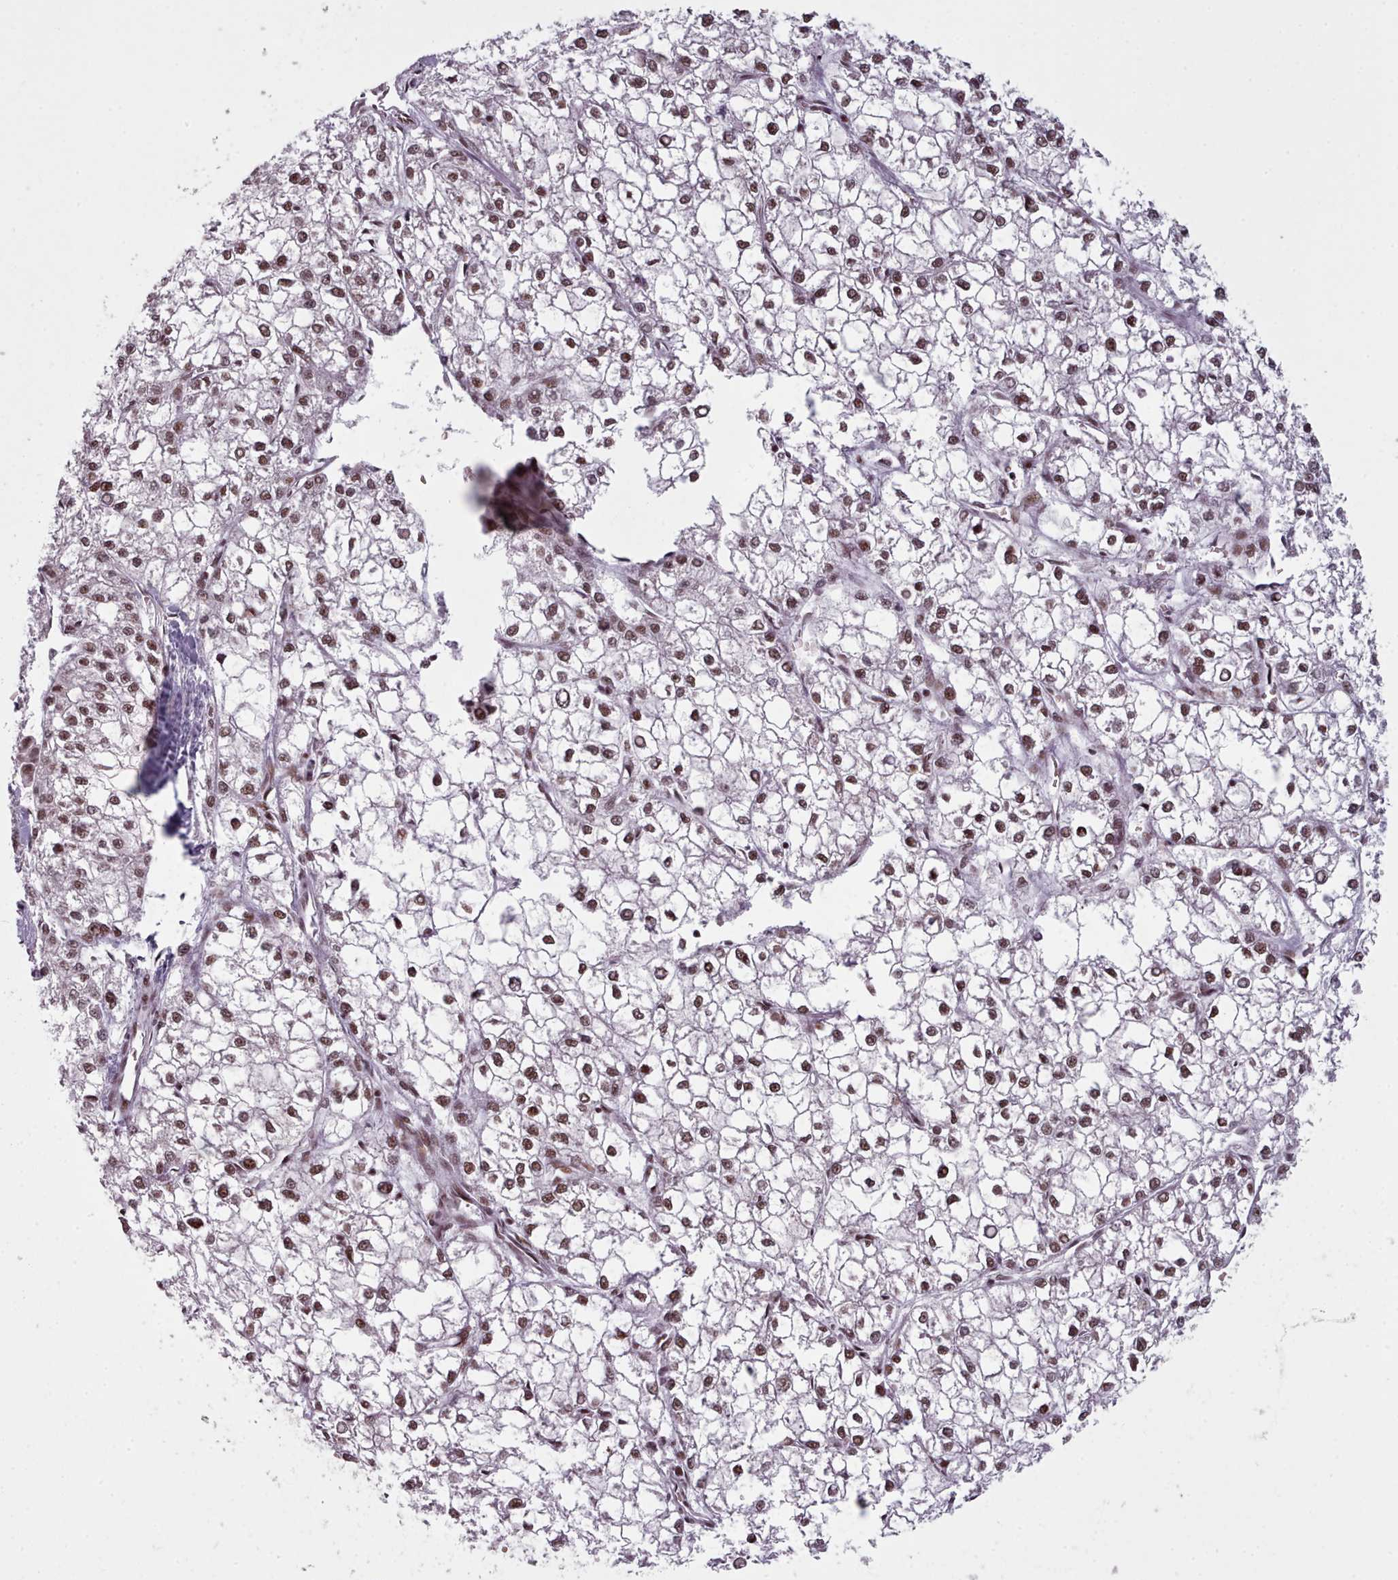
{"staining": {"intensity": "moderate", "quantity": ">75%", "location": "nuclear"}, "tissue": "liver cancer", "cell_type": "Tumor cells", "image_type": "cancer", "snomed": [{"axis": "morphology", "description": "Carcinoma, Hepatocellular, NOS"}, {"axis": "topography", "description": "Liver"}], "caption": "Hepatocellular carcinoma (liver) was stained to show a protein in brown. There is medium levels of moderate nuclear expression in about >75% of tumor cells.", "gene": "SRSF9", "patient": {"sex": "female", "age": 43}}